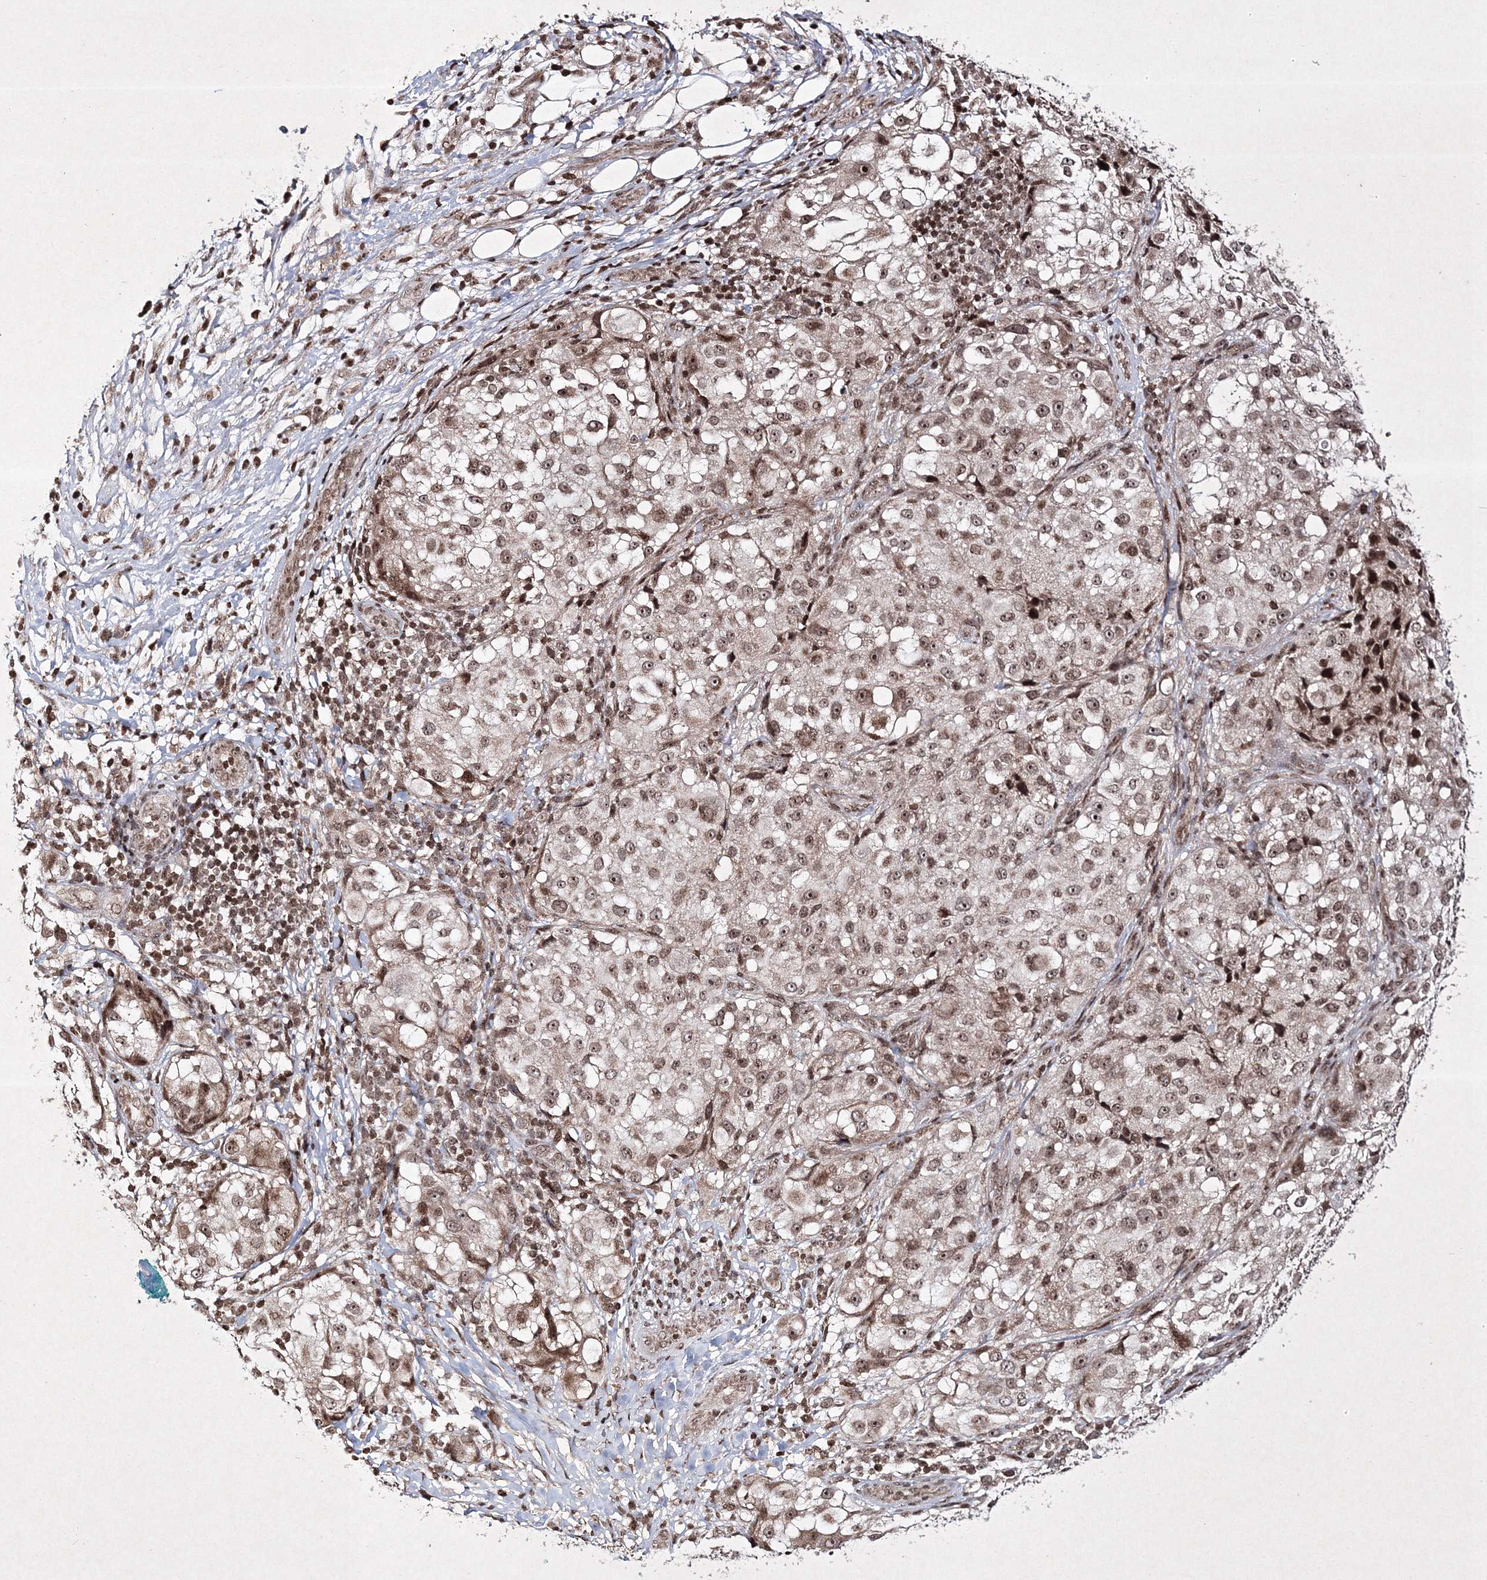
{"staining": {"intensity": "moderate", "quantity": ">75%", "location": "nuclear"}, "tissue": "melanoma", "cell_type": "Tumor cells", "image_type": "cancer", "snomed": [{"axis": "morphology", "description": "Necrosis, NOS"}, {"axis": "morphology", "description": "Malignant melanoma, NOS"}, {"axis": "topography", "description": "Skin"}], "caption": "Immunohistochemistry photomicrograph of melanoma stained for a protein (brown), which reveals medium levels of moderate nuclear staining in about >75% of tumor cells.", "gene": "CARM1", "patient": {"sex": "female", "age": 87}}